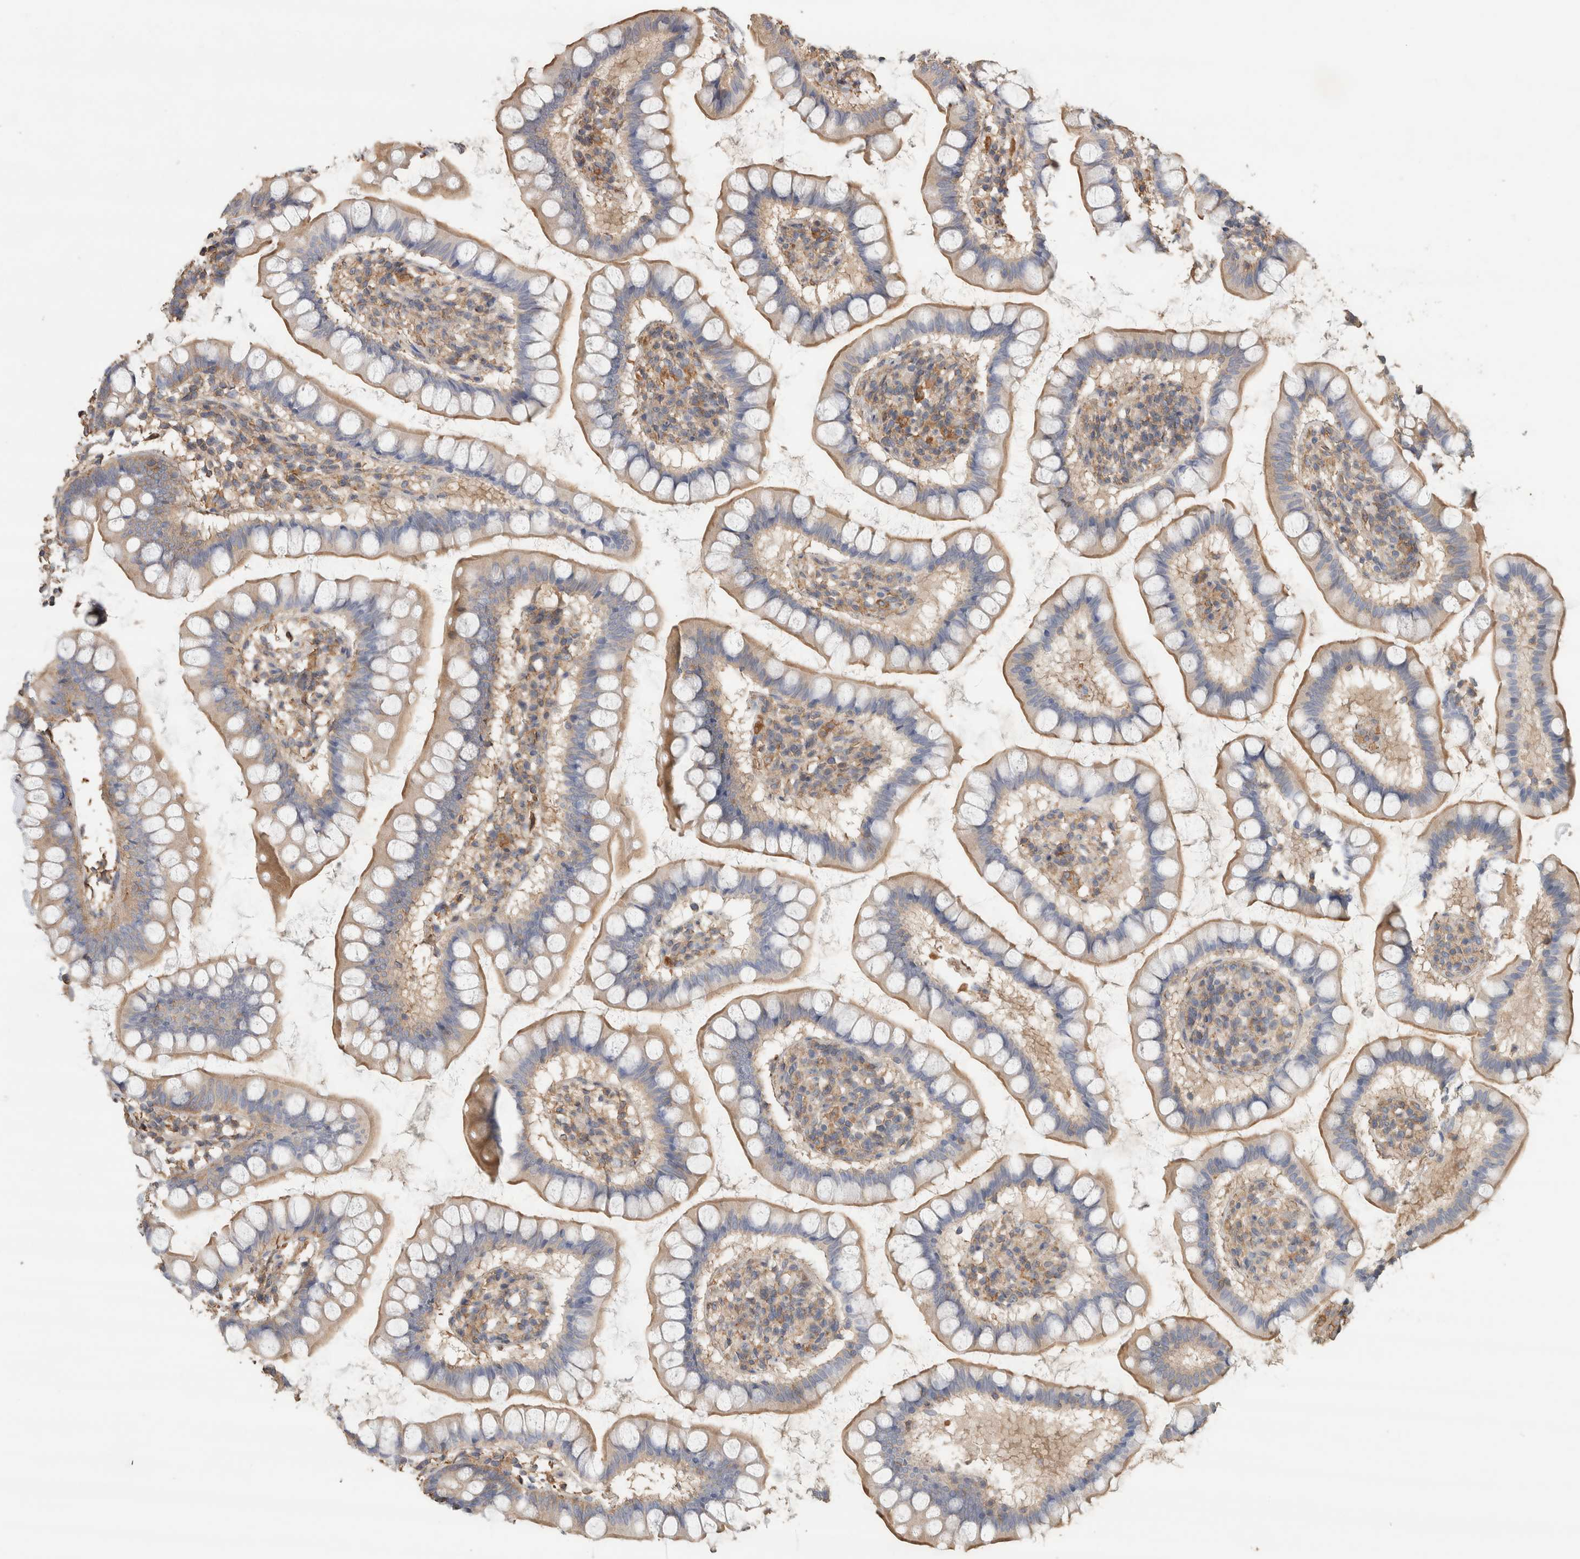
{"staining": {"intensity": "moderate", "quantity": "25%-75%", "location": "cytoplasmic/membranous"}, "tissue": "small intestine", "cell_type": "Glandular cells", "image_type": "normal", "snomed": [{"axis": "morphology", "description": "Normal tissue, NOS"}, {"axis": "topography", "description": "Small intestine"}], "caption": "Moderate cytoplasmic/membranous staining is present in approximately 25%-75% of glandular cells in unremarkable small intestine. The staining is performed using DAB brown chromogen to label protein expression. The nuclei are counter-stained blue using hematoxylin.", "gene": "EIF4G3", "patient": {"sex": "female", "age": 84}}